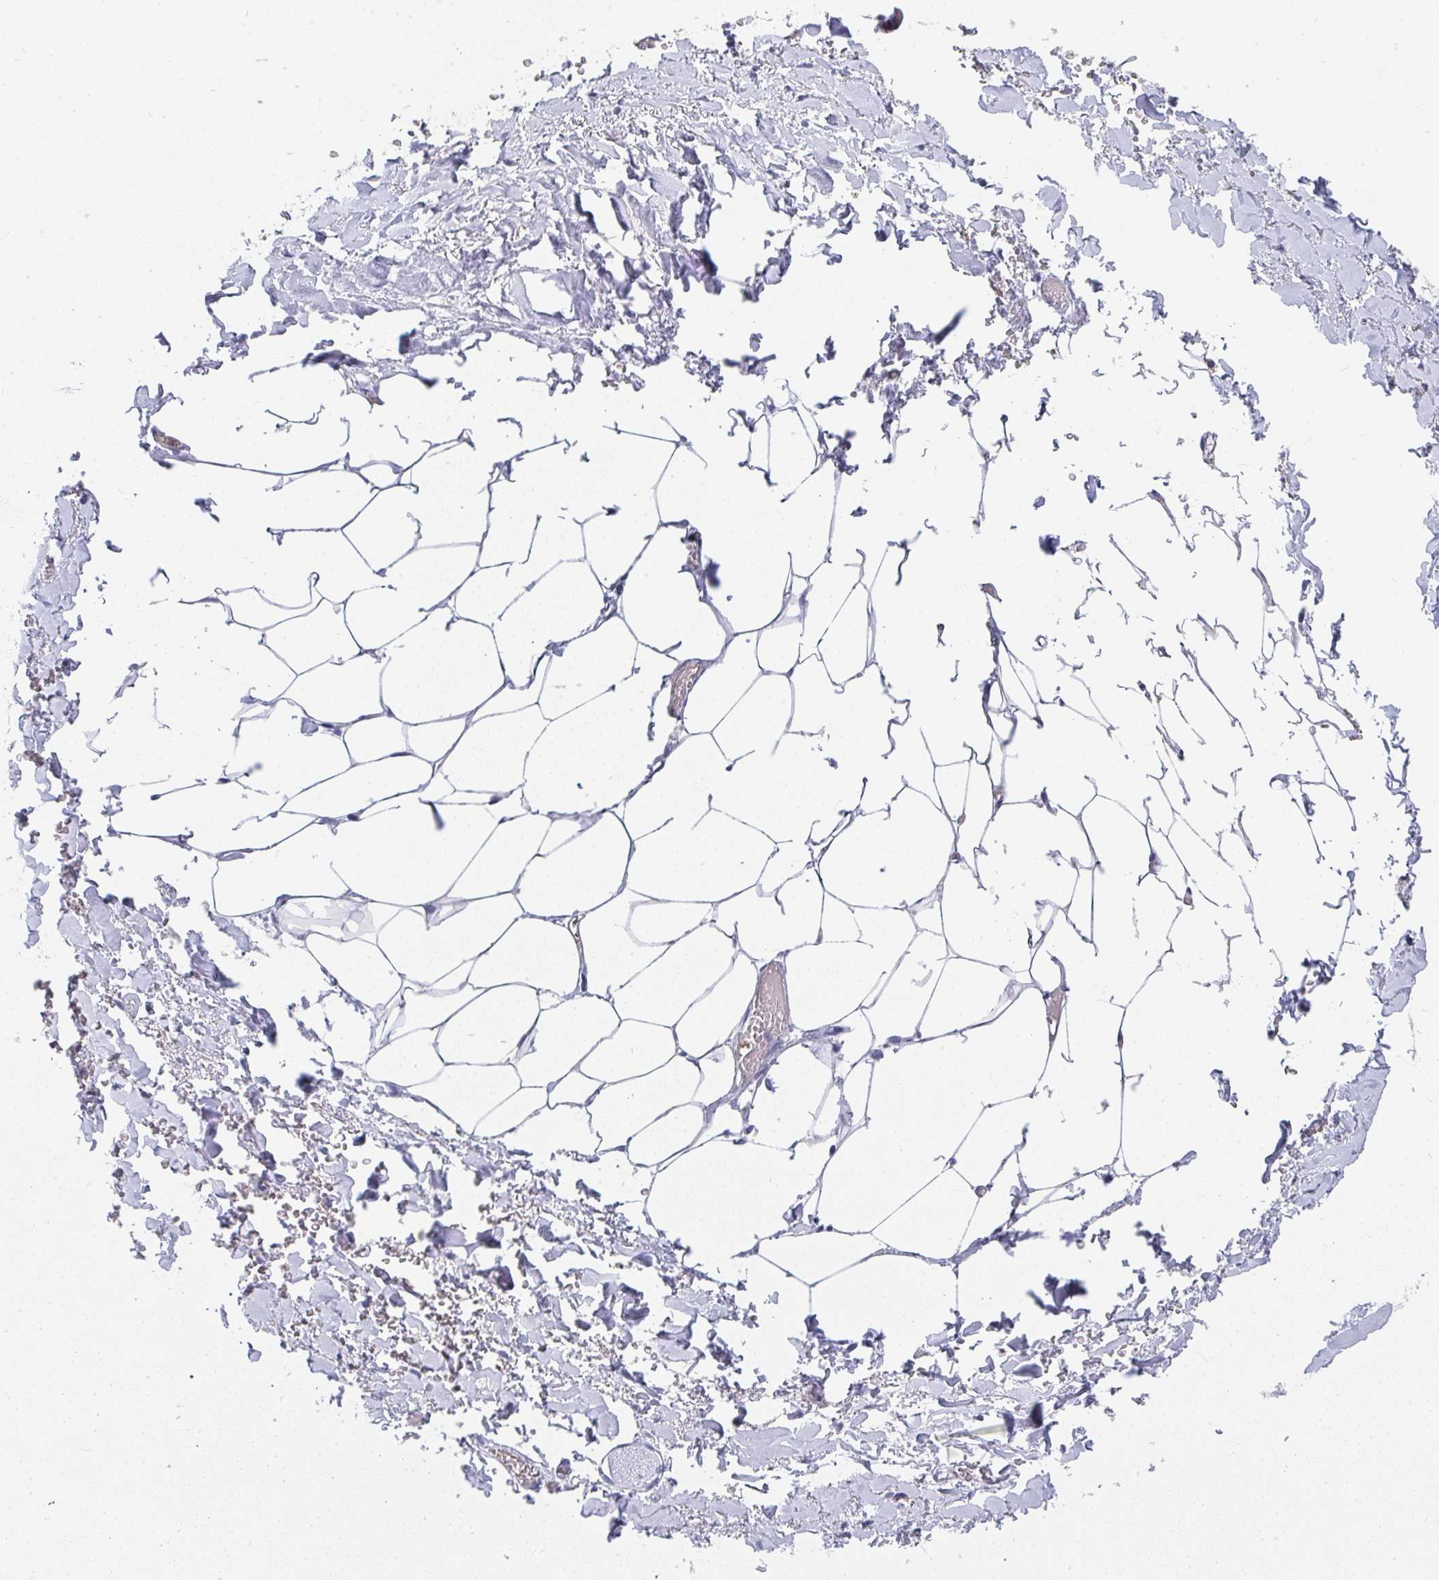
{"staining": {"intensity": "negative", "quantity": "none", "location": "none"}, "tissue": "adipose tissue", "cell_type": "Adipocytes", "image_type": "normal", "snomed": [{"axis": "morphology", "description": "Normal tissue, NOS"}, {"axis": "topography", "description": "Vagina"}, {"axis": "topography", "description": "Peripheral nerve tissue"}], "caption": "The photomicrograph demonstrates no significant expression in adipocytes of adipose tissue. Nuclei are stained in blue.", "gene": "NCF1", "patient": {"sex": "female", "age": 71}}